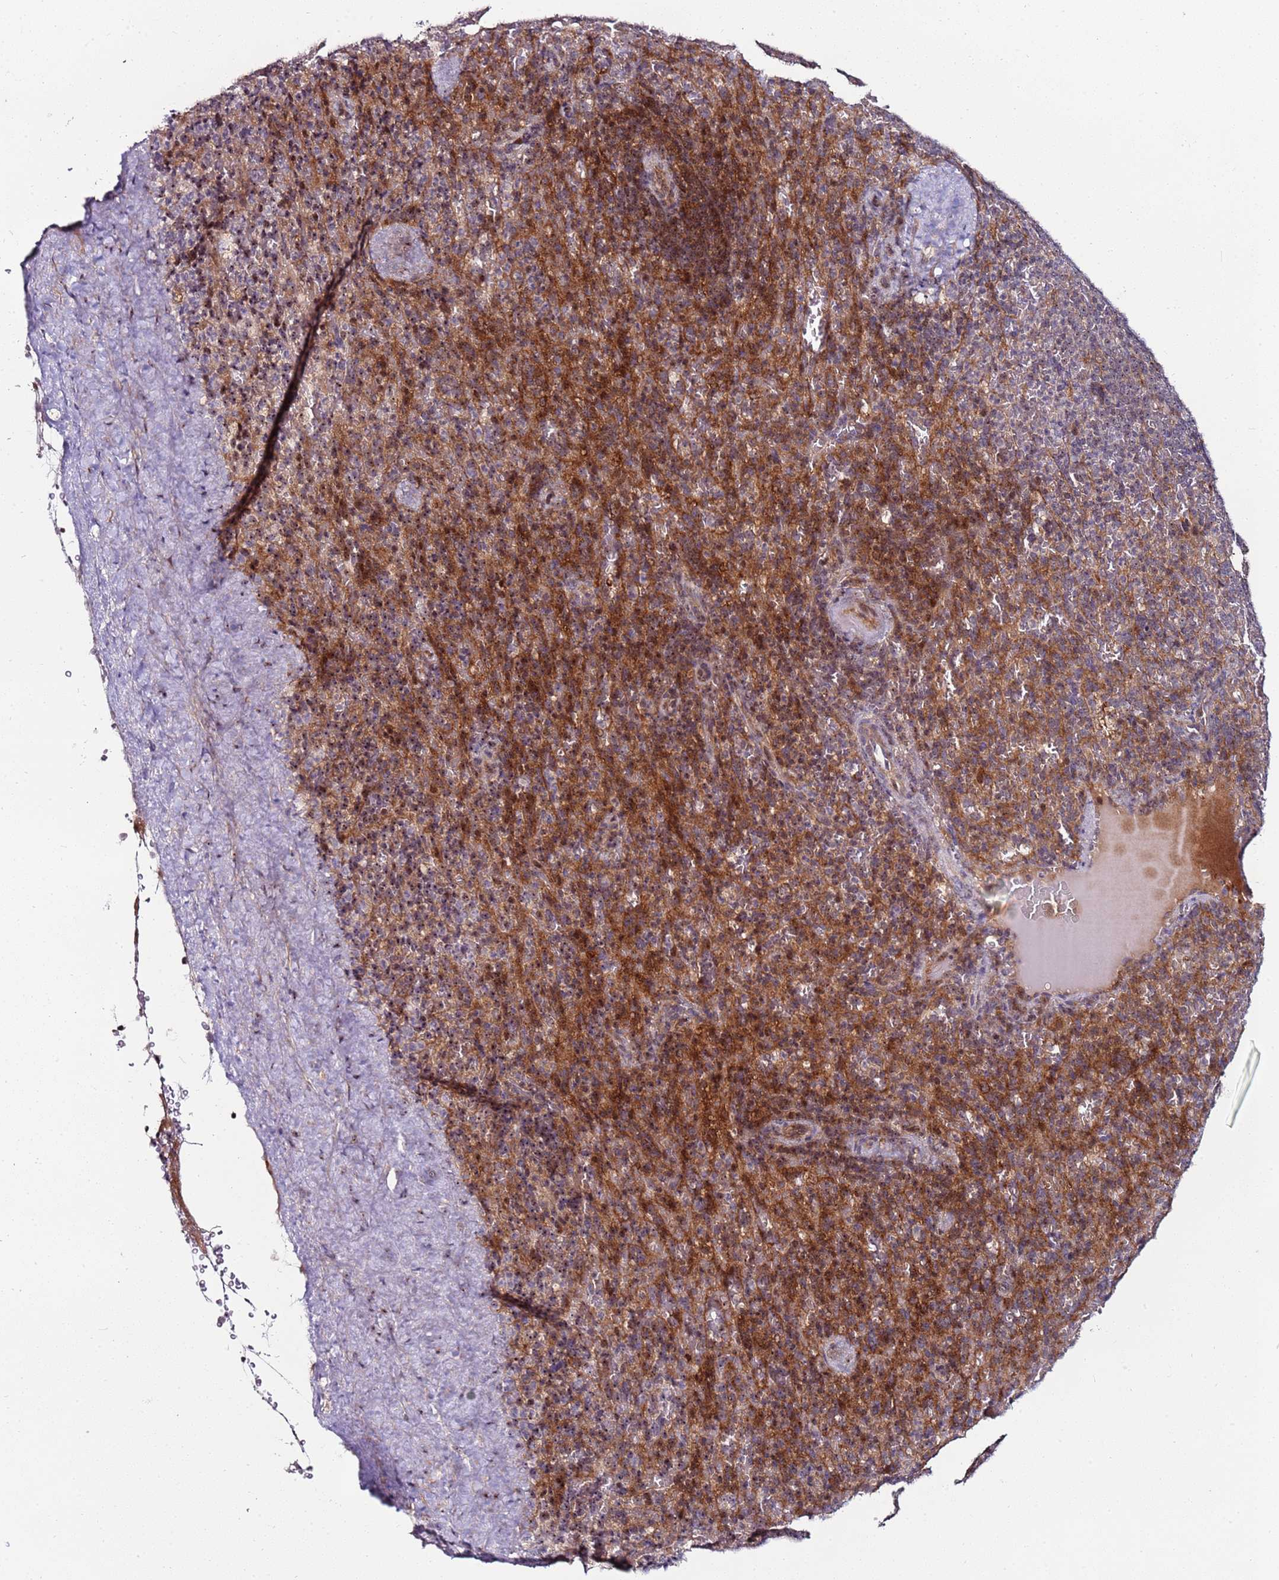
{"staining": {"intensity": "strong", "quantity": "<25%", "location": "cytoplasmic/membranous,nuclear"}, "tissue": "spleen", "cell_type": "Cells in red pulp", "image_type": "normal", "snomed": [{"axis": "morphology", "description": "Normal tissue, NOS"}, {"axis": "topography", "description": "Spleen"}], "caption": "Immunohistochemistry (IHC) photomicrograph of unremarkable human spleen stained for a protein (brown), which demonstrates medium levels of strong cytoplasmic/membranous,nuclear expression in about <25% of cells in red pulp.", "gene": "KRI1", "patient": {"sex": "female", "age": 21}}